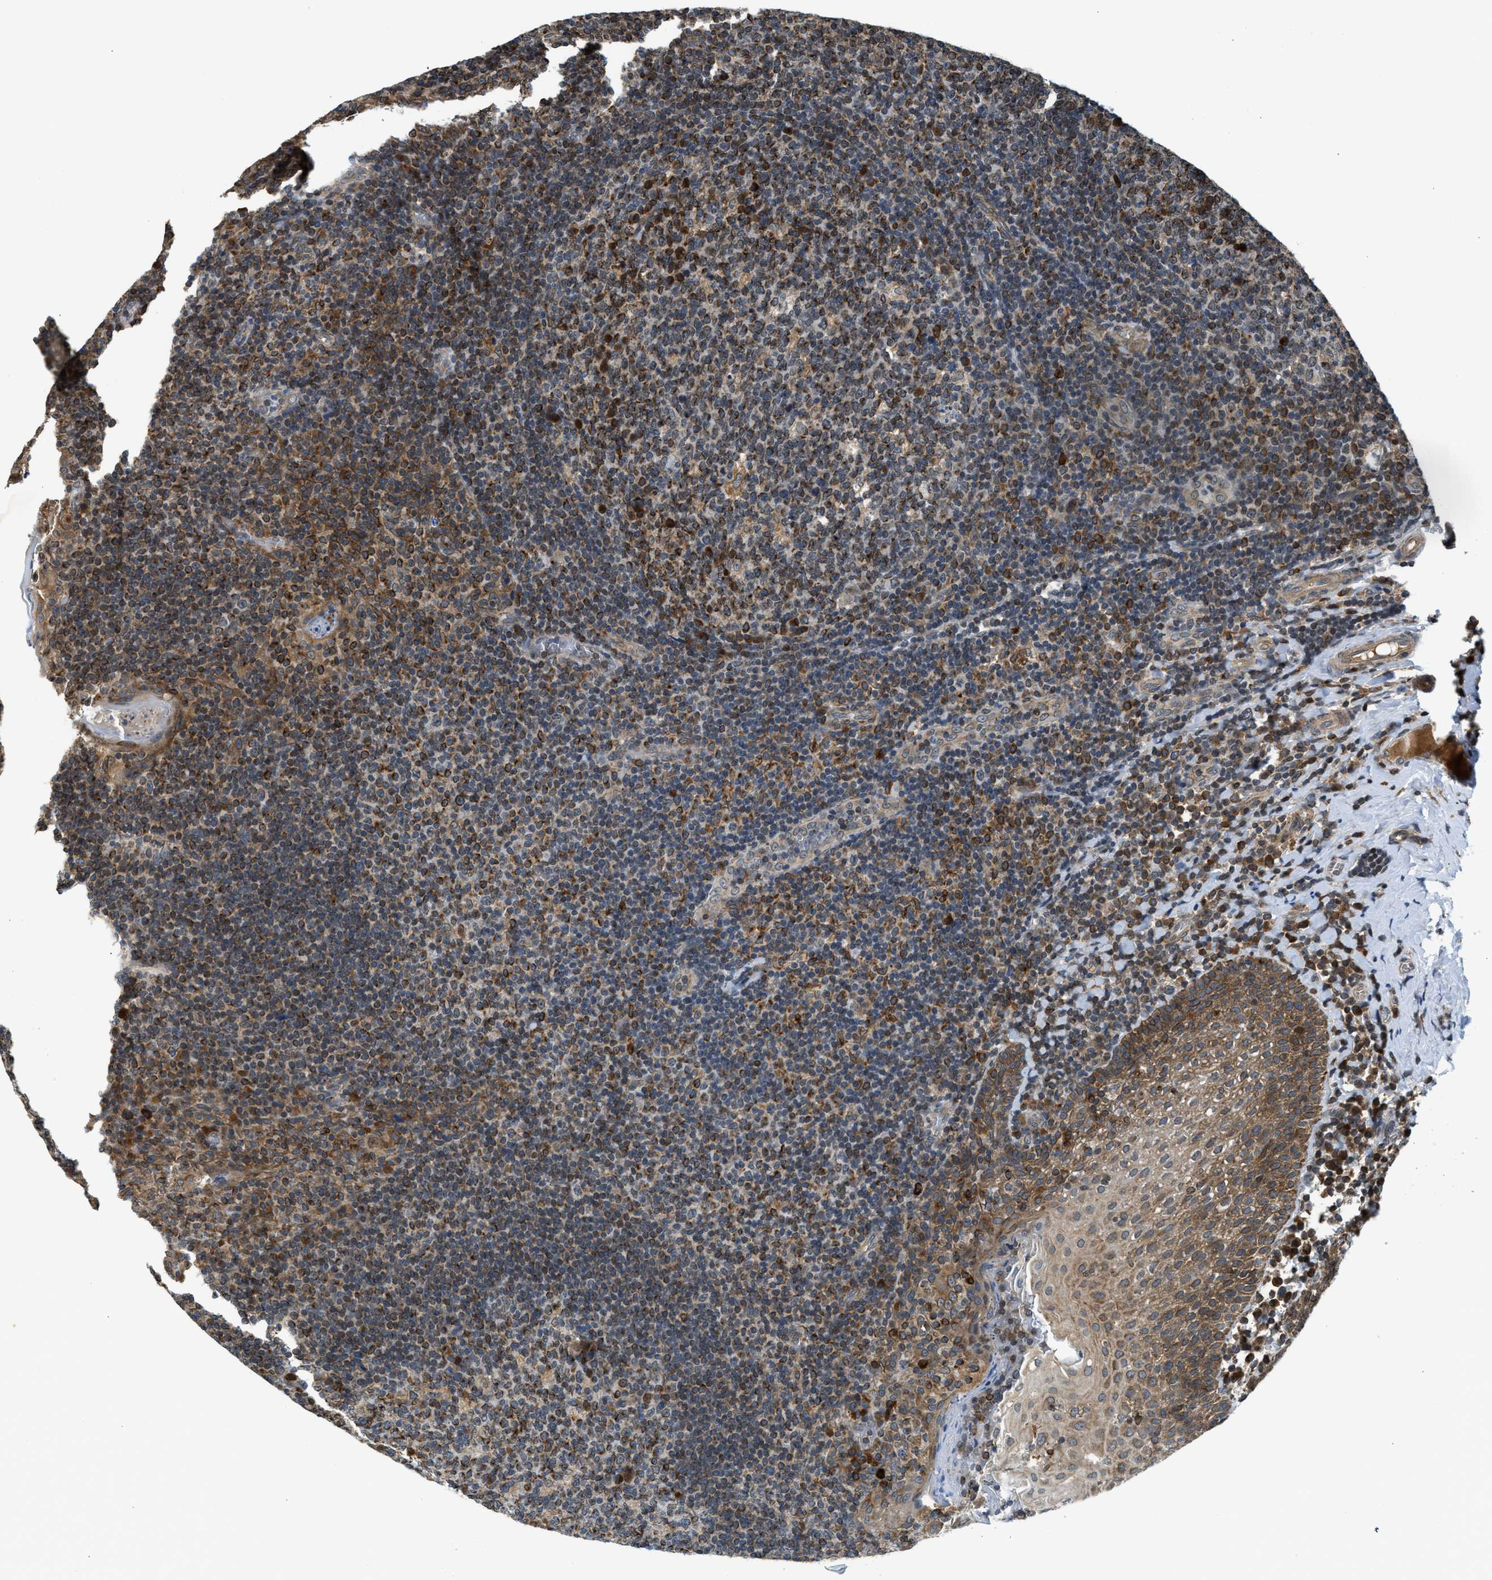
{"staining": {"intensity": "strong", "quantity": ">75%", "location": "nuclear"}, "tissue": "tonsil", "cell_type": "Germinal center cells", "image_type": "normal", "snomed": [{"axis": "morphology", "description": "Normal tissue, NOS"}, {"axis": "topography", "description": "Tonsil"}], "caption": "High-magnification brightfield microscopy of unremarkable tonsil stained with DAB (brown) and counterstained with hematoxylin (blue). germinal center cells exhibit strong nuclear staining is seen in approximately>75% of cells. Nuclei are stained in blue.", "gene": "RETREG3", "patient": {"sex": "male", "age": 17}}